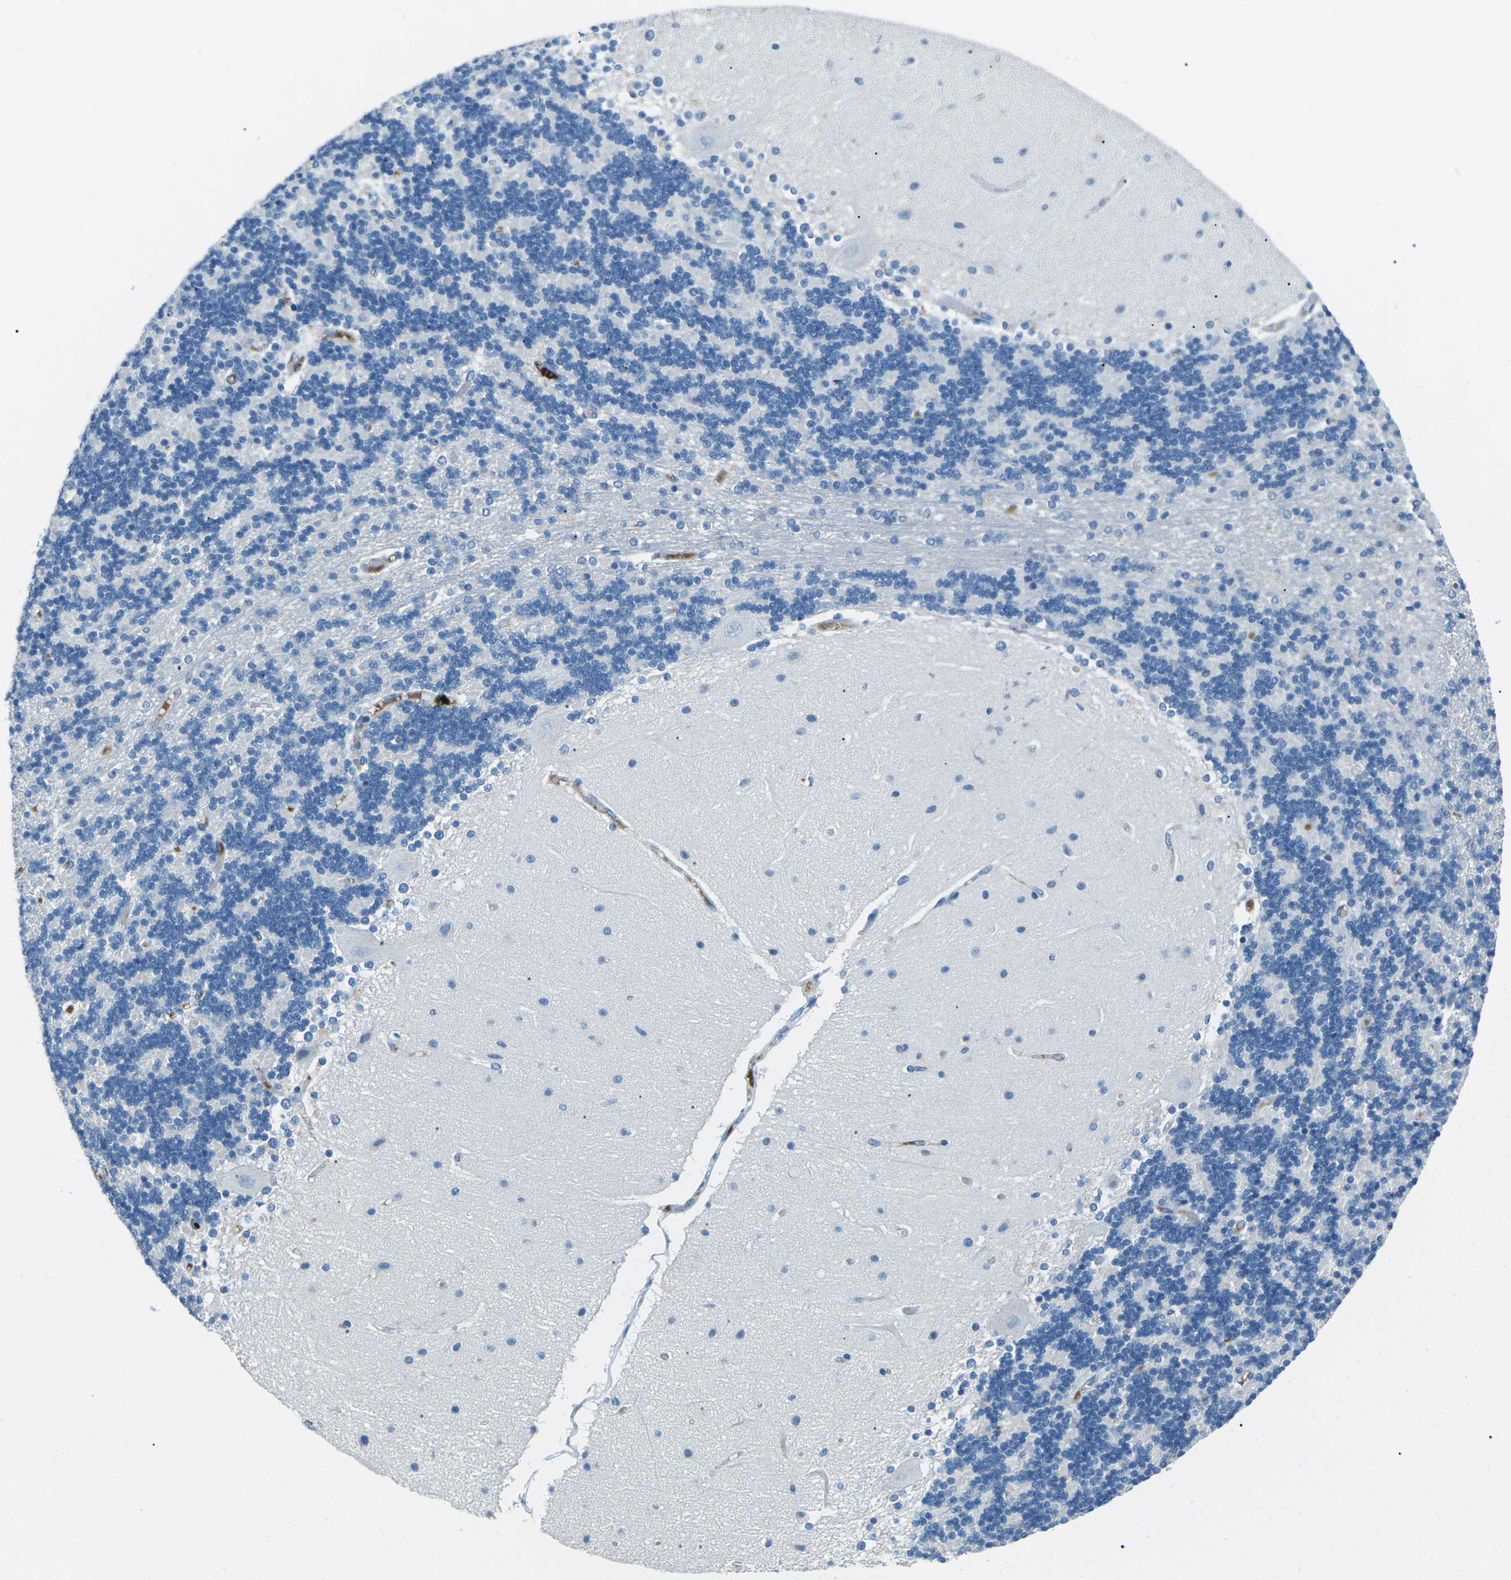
{"staining": {"intensity": "negative", "quantity": "none", "location": "none"}, "tissue": "cerebellum", "cell_type": "Cells in granular layer", "image_type": "normal", "snomed": [{"axis": "morphology", "description": "Normal tissue, NOS"}, {"axis": "topography", "description": "Cerebellum"}], "caption": "The histopathology image exhibits no significant staining in cells in granular layer of cerebellum.", "gene": "FCN1", "patient": {"sex": "female", "age": 54}}